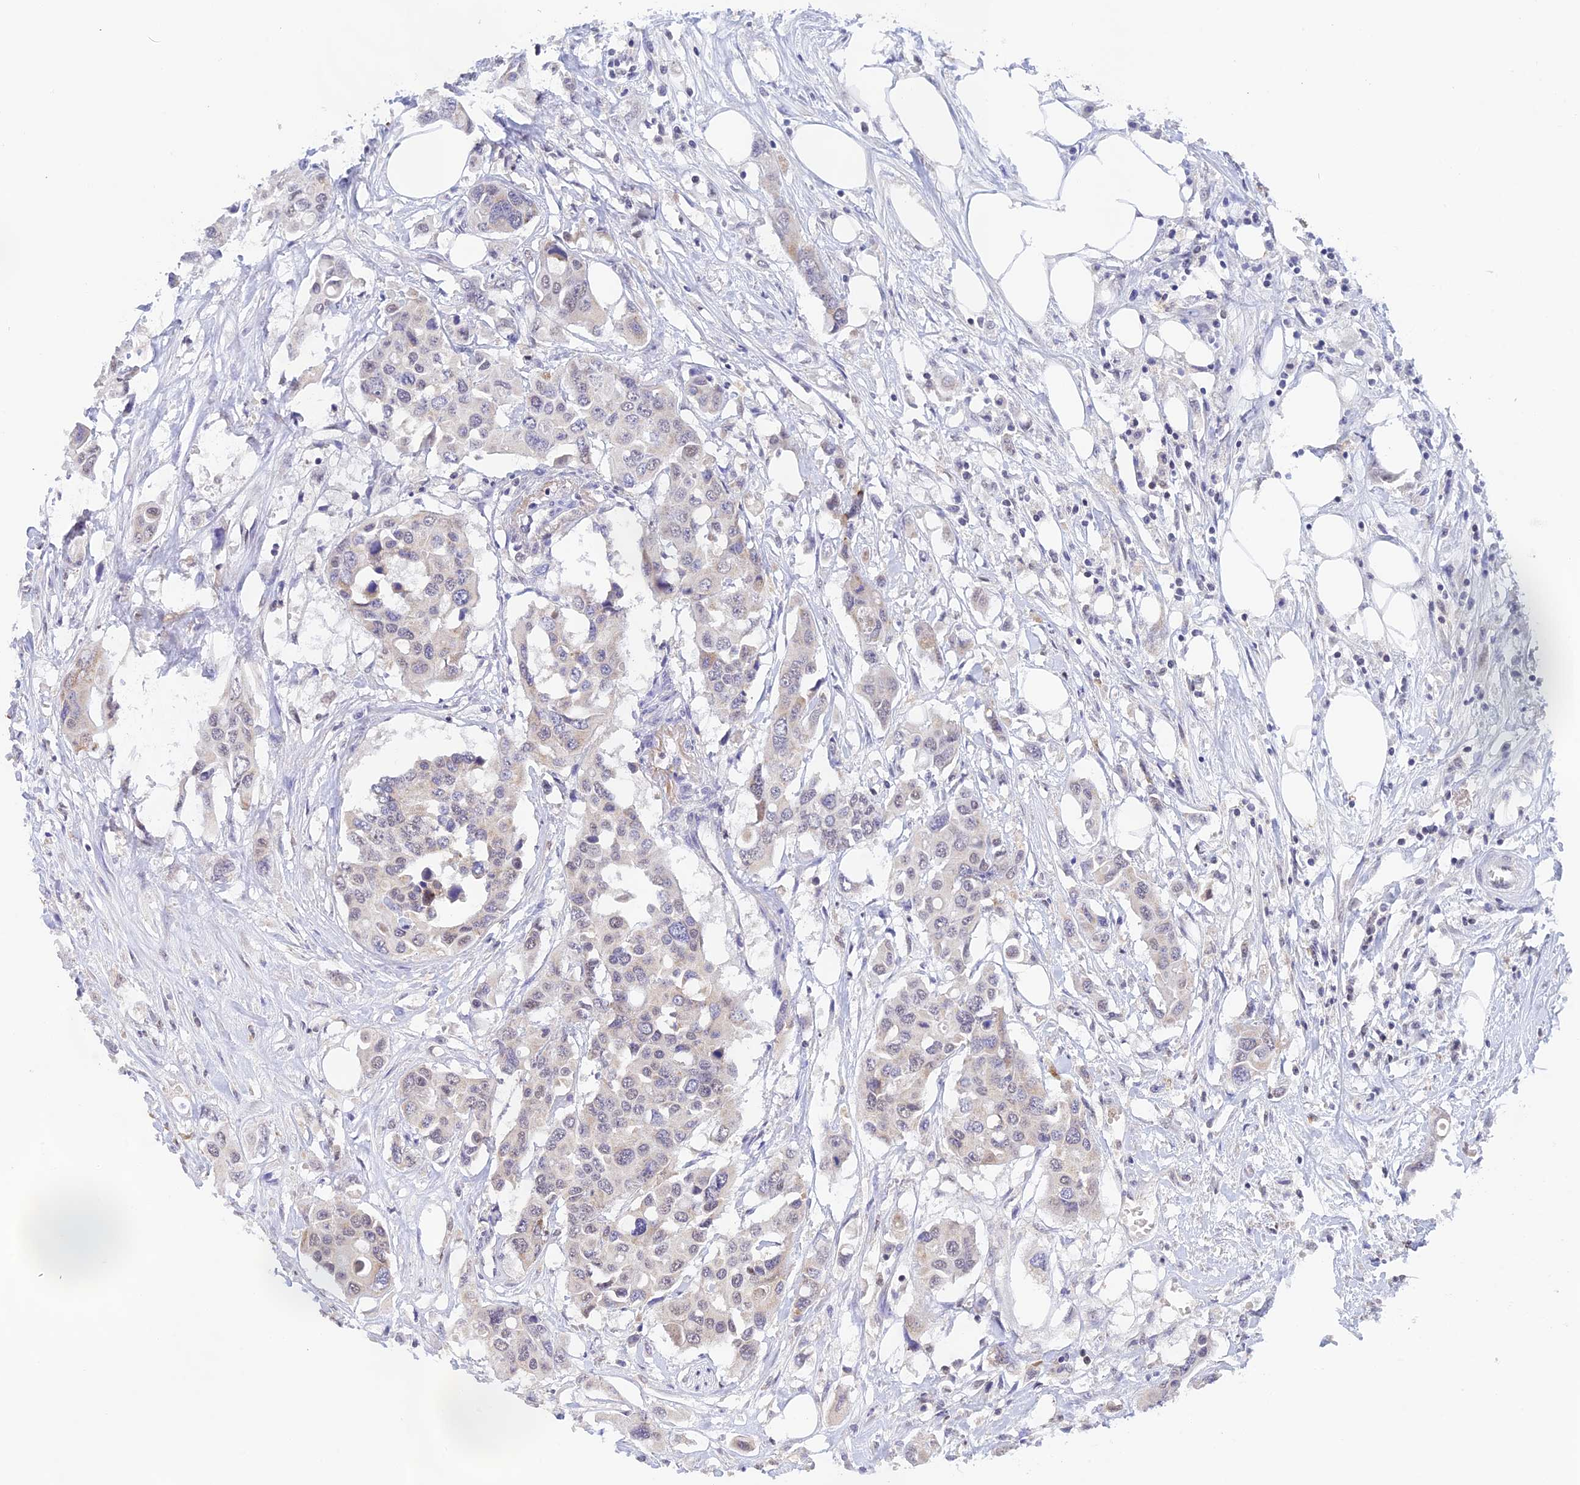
{"staining": {"intensity": "negative", "quantity": "none", "location": "none"}, "tissue": "colorectal cancer", "cell_type": "Tumor cells", "image_type": "cancer", "snomed": [{"axis": "morphology", "description": "Adenocarcinoma, NOS"}, {"axis": "topography", "description": "Colon"}], "caption": "A photomicrograph of human colorectal adenocarcinoma is negative for staining in tumor cells.", "gene": "PEX16", "patient": {"sex": "male", "age": 77}}